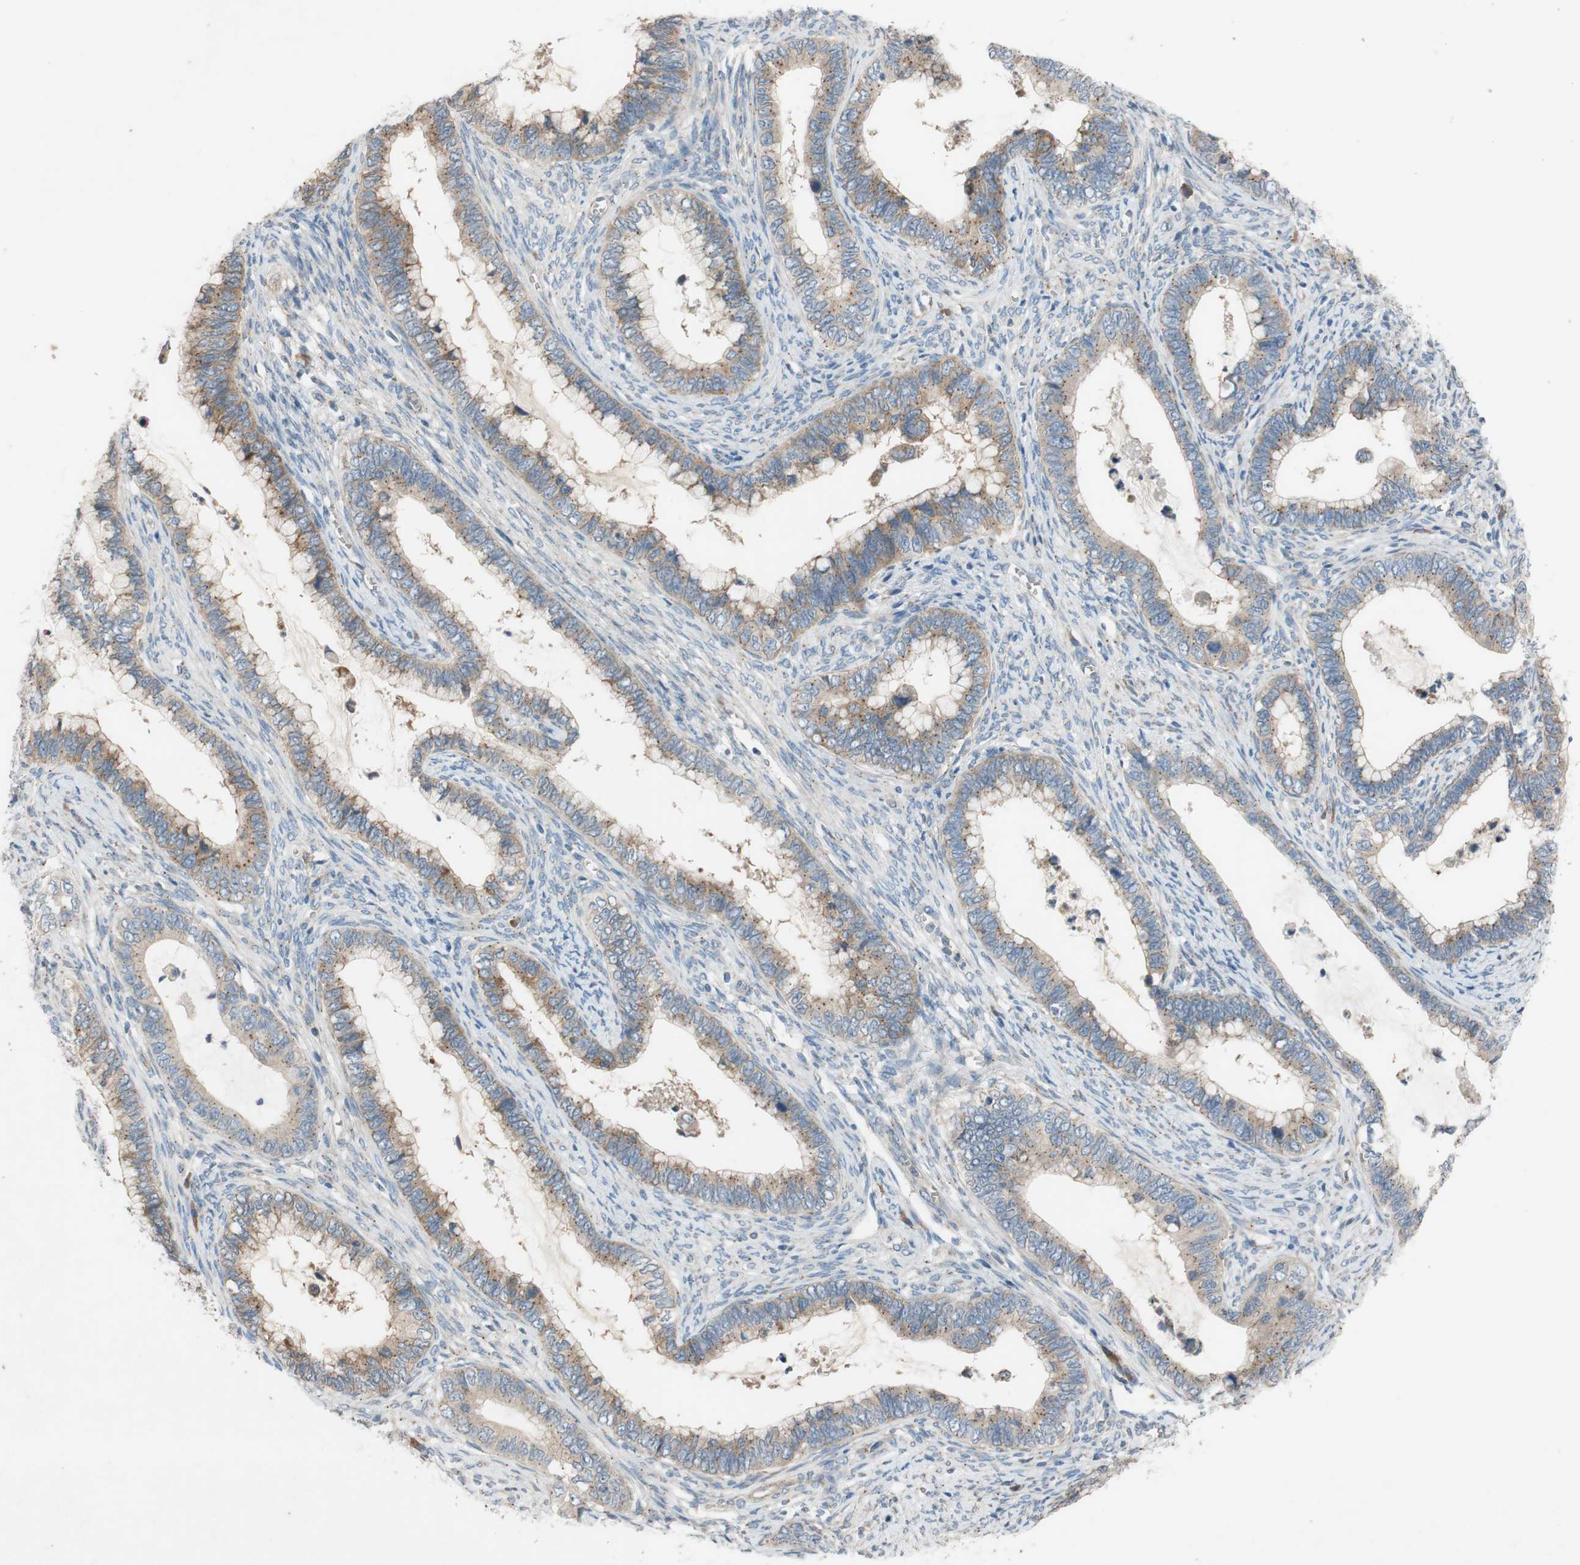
{"staining": {"intensity": "weak", "quantity": "25%-75%", "location": "cytoplasmic/membranous"}, "tissue": "cervical cancer", "cell_type": "Tumor cells", "image_type": "cancer", "snomed": [{"axis": "morphology", "description": "Adenocarcinoma, NOS"}, {"axis": "topography", "description": "Cervix"}], "caption": "Protein staining of adenocarcinoma (cervical) tissue displays weak cytoplasmic/membranous expression in about 25%-75% of tumor cells. Using DAB (brown) and hematoxylin (blue) stains, captured at high magnification using brightfield microscopy.", "gene": "ADD2", "patient": {"sex": "female", "age": 44}}